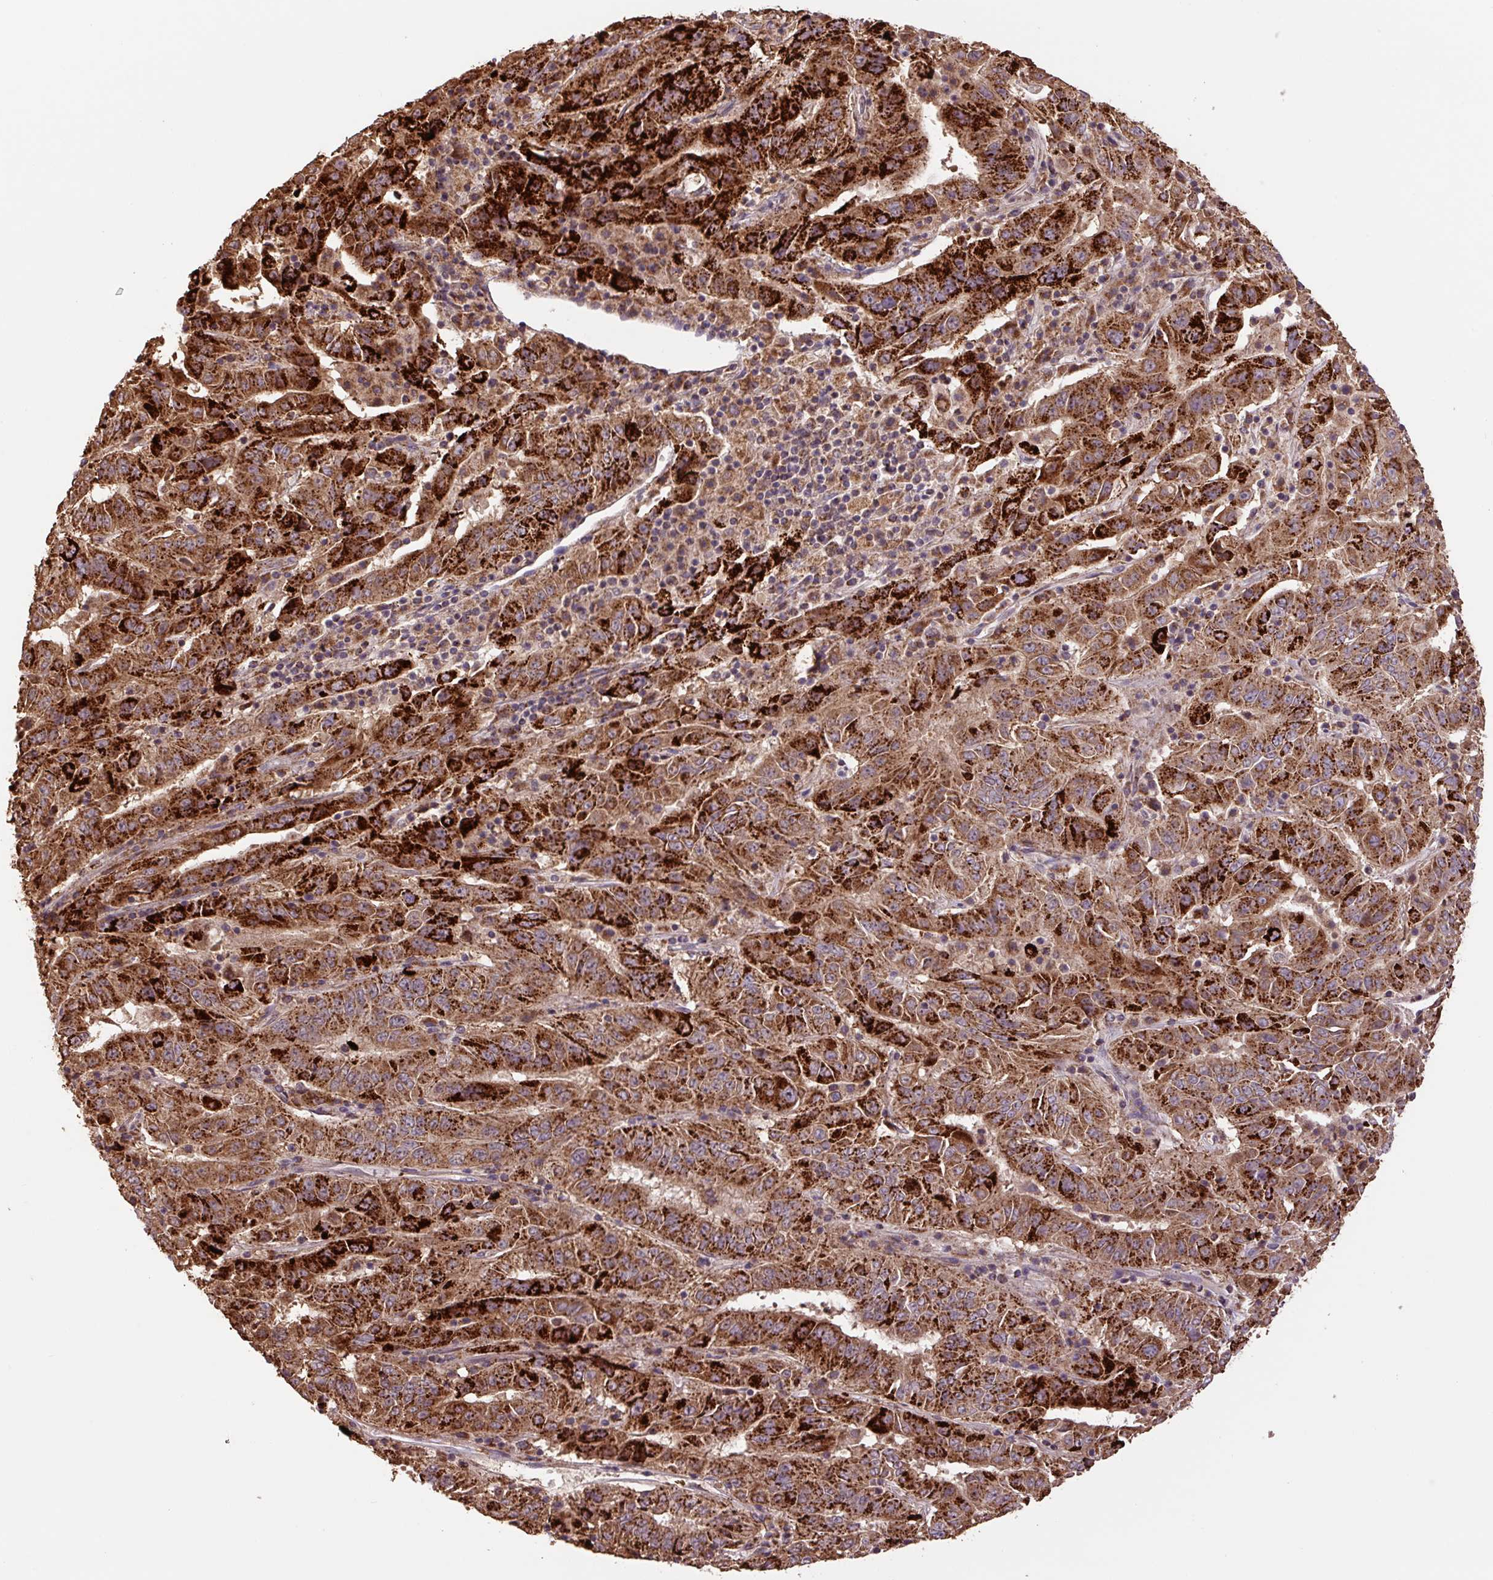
{"staining": {"intensity": "strong", "quantity": ">75%", "location": "cytoplasmic/membranous"}, "tissue": "pancreatic cancer", "cell_type": "Tumor cells", "image_type": "cancer", "snomed": [{"axis": "morphology", "description": "Adenocarcinoma, NOS"}, {"axis": "topography", "description": "Pancreas"}], "caption": "Immunohistochemistry (IHC) image of human adenocarcinoma (pancreatic) stained for a protein (brown), which reveals high levels of strong cytoplasmic/membranous staining in approximately >75% of tumor cells.", "gene": "TMEM160", "patient": {"sex": "male", "age": 63}}